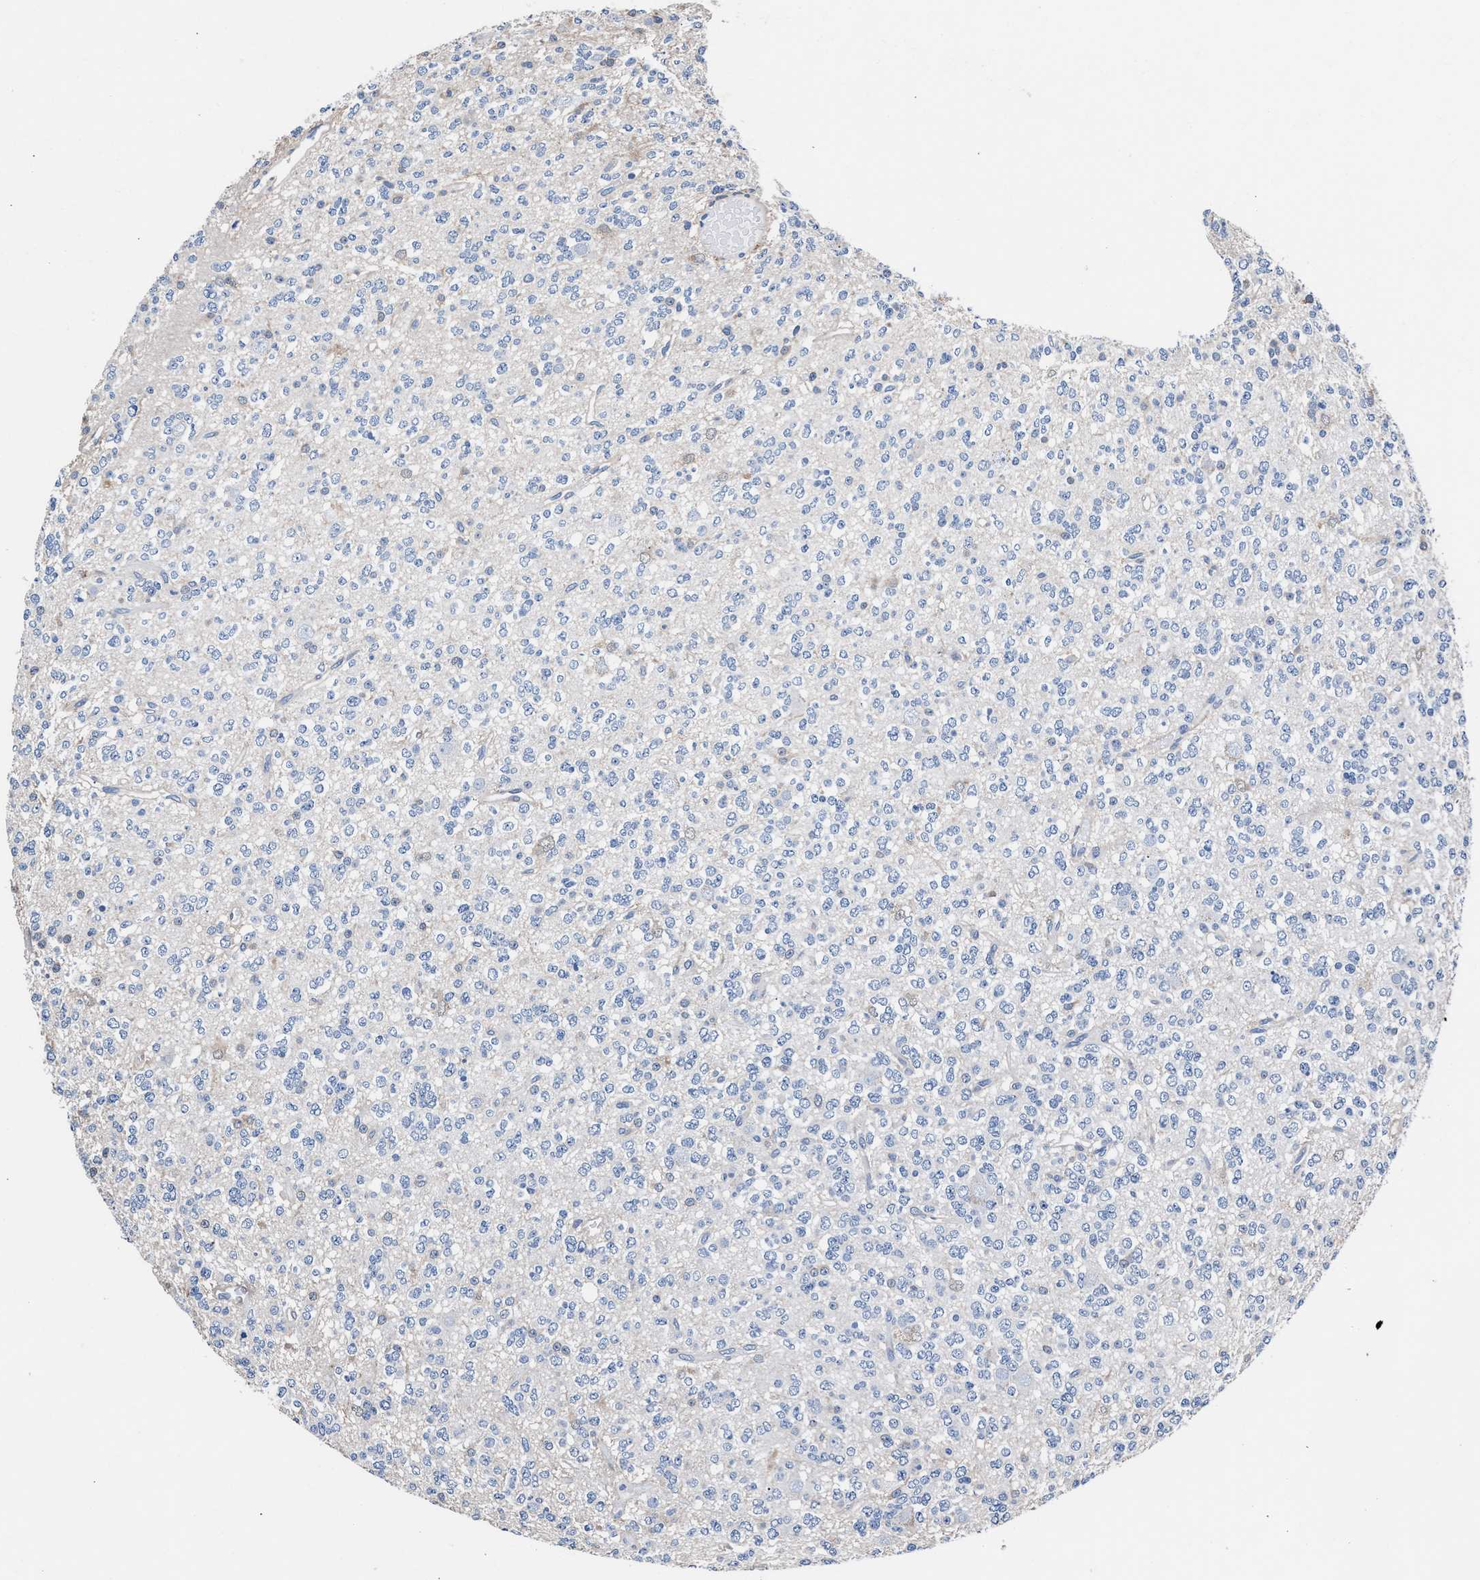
{"staining": {"intensity": "negative", "quantity": "none", "location": "none"}, "tissue": "glioma", "cell_type": "Tumor cells", "image_type": "cancer", "snomed": [{"axis": "morphology", "description": "Glioma, malignant, Low grade"}, {"axis": "topography", "description": "Brain"}], "caption": "Tumor cells show no significant positivity in malignant low-grade glioma.", "gene": "GSTM1", "patient": {"sex": "male", "age": 38}}